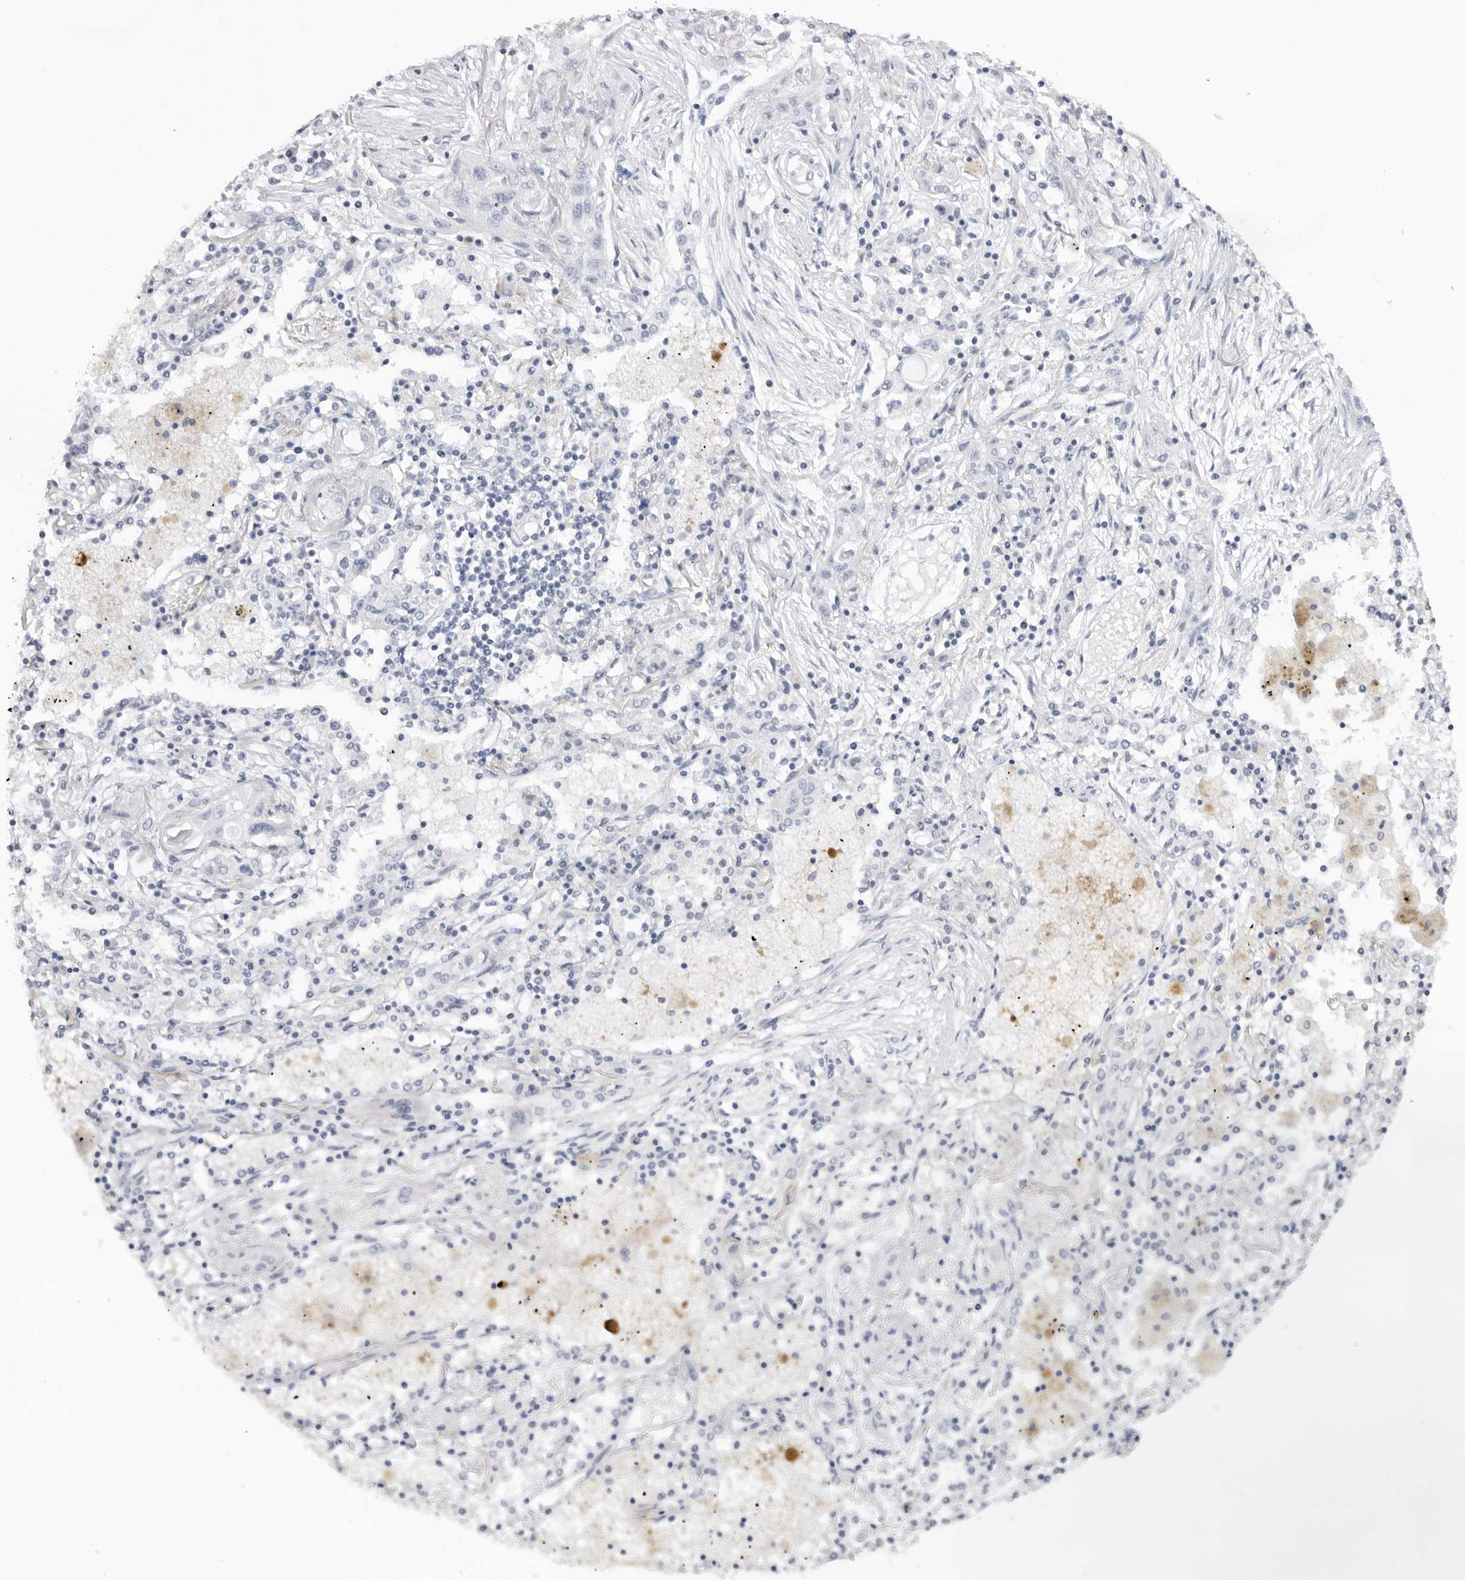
{"staining": {"intensity": "negative", "quantity": "none", "location": "none"}, "tissue": "lung cancer", "cell_type": "Tumor cells", "image_type": "cancer", "snomed": [{"axis": "morphology", "description": "Squamous cell carcinoma, NOS"}, {"axis": "topography", "description": "Lung"}], "caption": "Tumor cells show no significant positivity in squamous cell carcinoma (lung).", "gene": "KLK12", "patient": {"sex": "female", "age": 47}}